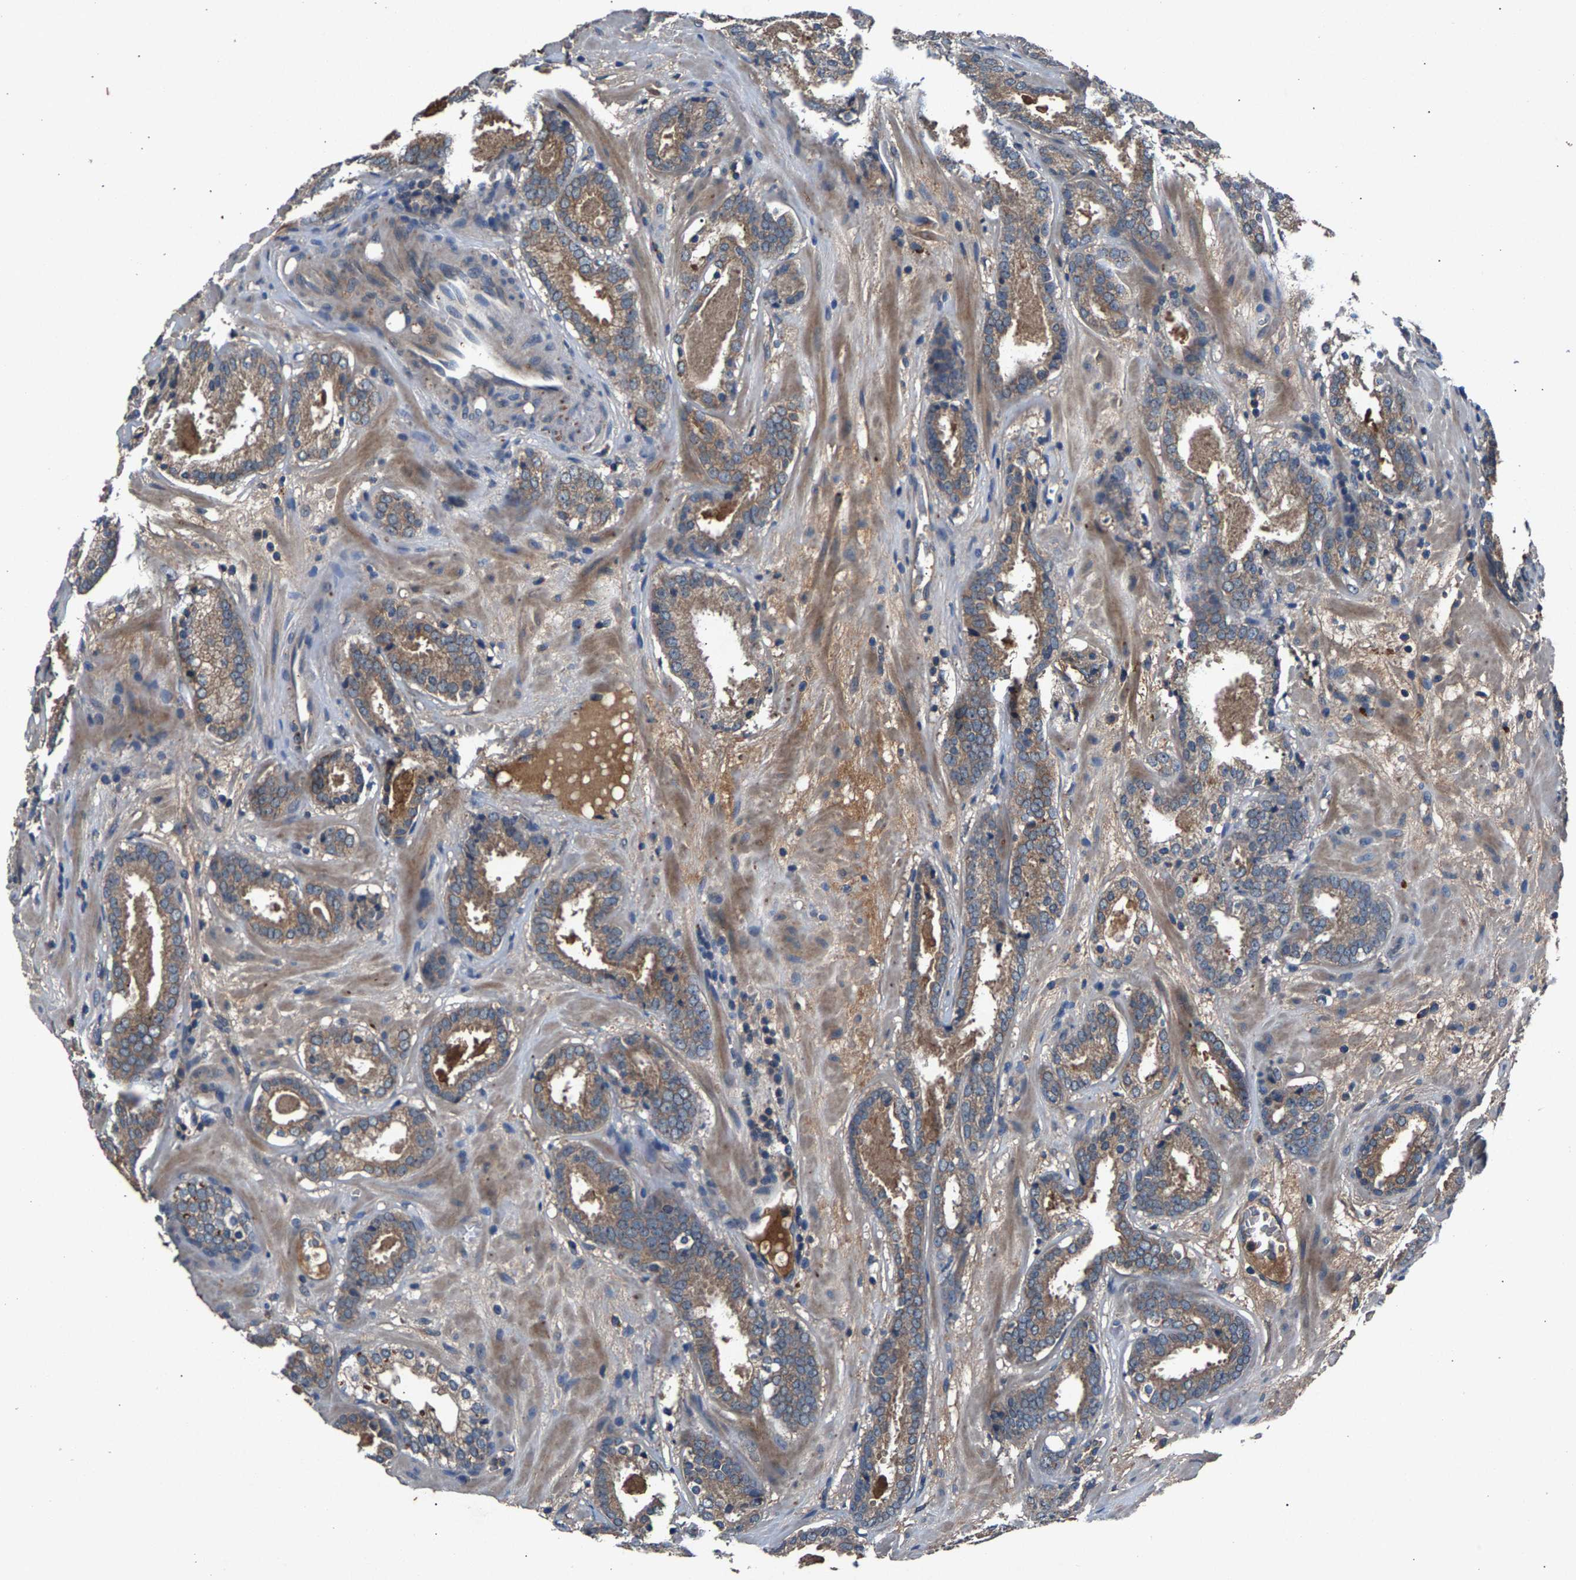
{"staining": {"intensity": "moderate", "quantity": ">75%", "location": "cytoplasmic/membranous"}, "tissue": "prostate cancer", "cell_type": "Tumor cells", "image_type": "cancer", "snomed": [{"axis": "morphology", "description": "Adenocarcinoma, Low grade"}, {"axis": "topography", "description": "Prostate"}], "caption": "Prostate cancer (adenocarcinoma (low-grade)) was stained to show a protein in brown. There is medium levels of moderate cytoplasmic/membranous expression in about >75% of tumor cells.", "gene": "PRXL2C", "patient": {"sex": "male", "age": 69}}